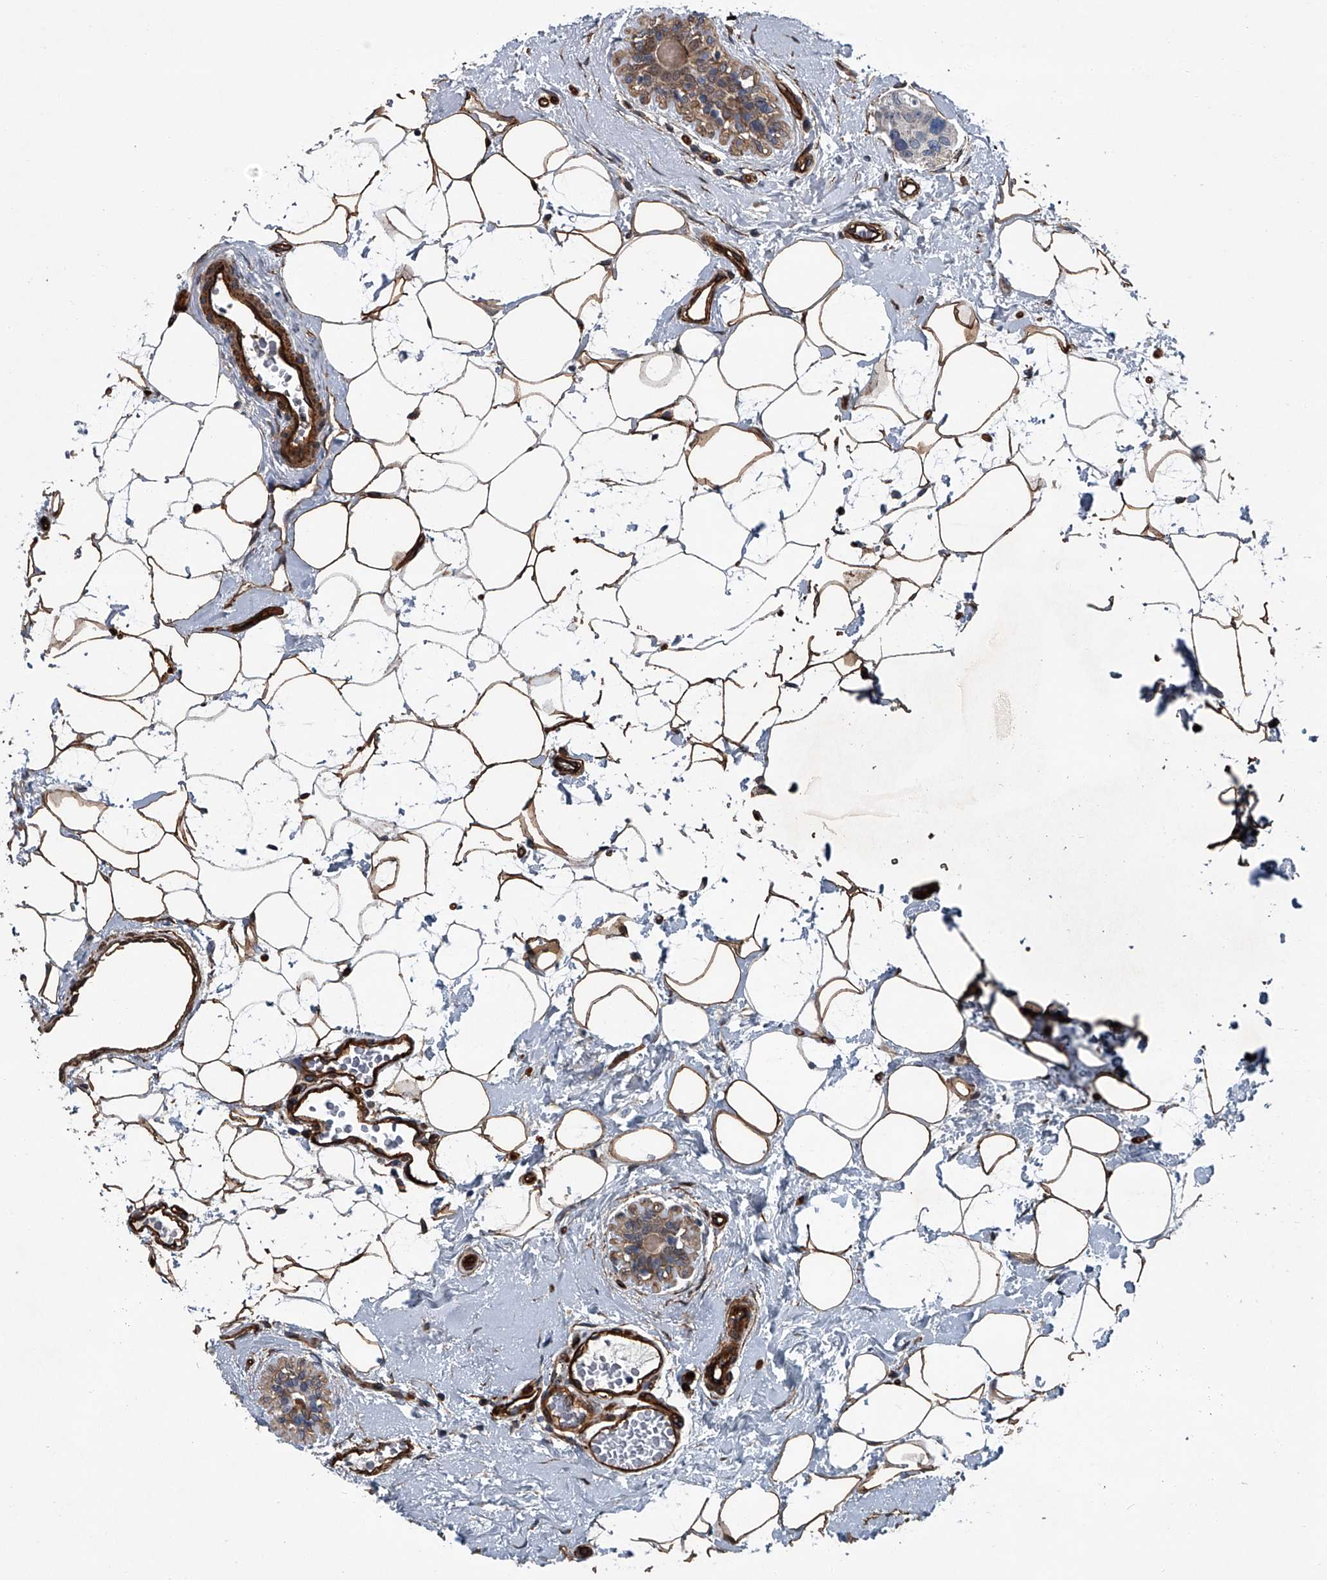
{"staining": {"intensity": "weak", "quantity": "<25%", "location": "cytoplasmic/membranous,nuclear"}, "tissue": "breast cancer", "cell_type": "Tumor cells", "image_type": "cancer", "snomed": [{"axis": "morphology", "description": "Normal tissue, NOS"}, {"axis": "morphology", "description": "Duct carcinoma"}, {"axis": "topography", "description": "Breast"}], "caption": "Tumor cells show no significant positivity in breast cancer (infiltrating ductal carcinoma).", "gene": "LDLRAD2", "patient": {"sex": "female", "age": 39}}